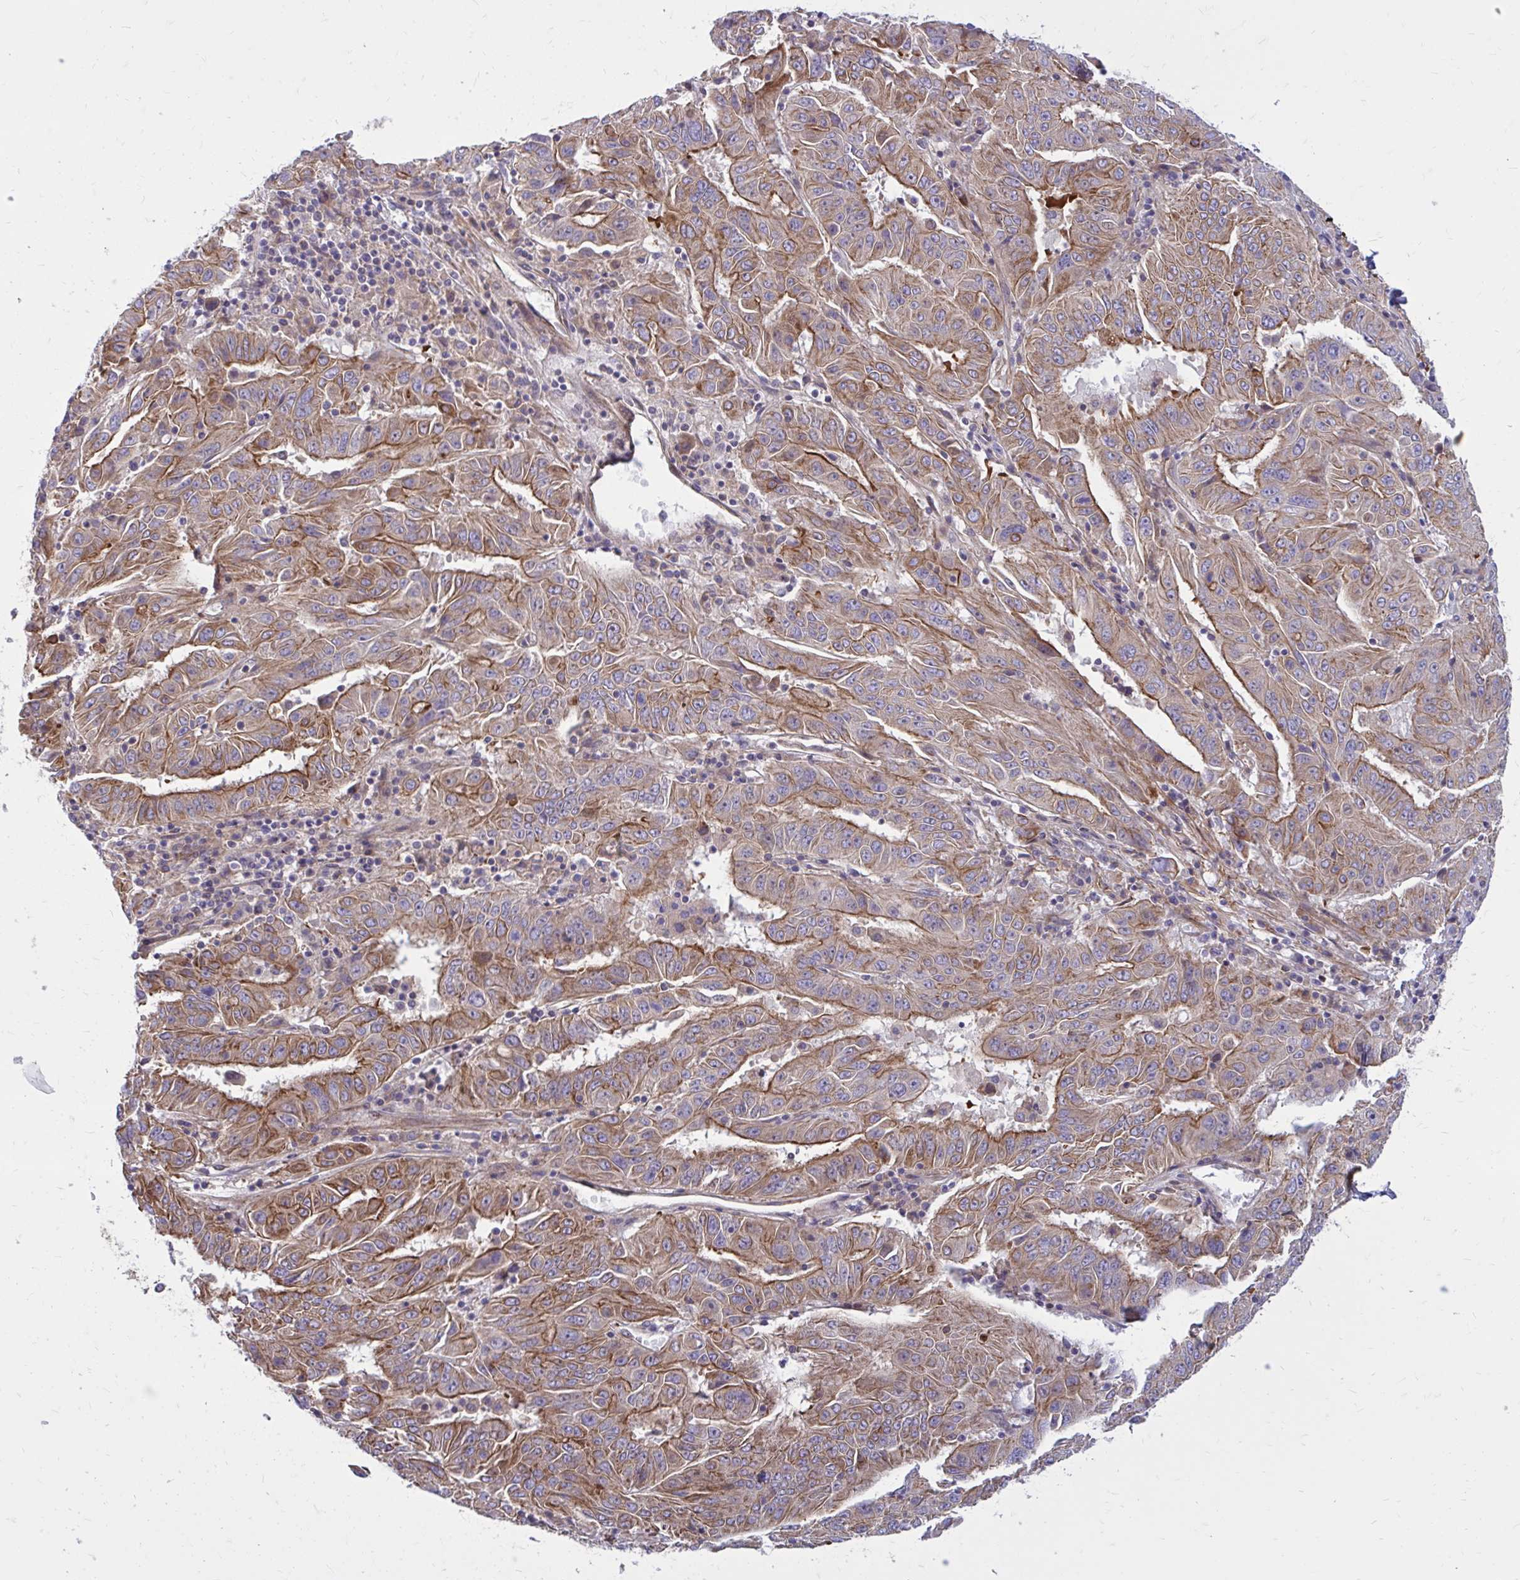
{"staining": {"intensity": "moderate", "quantity": ">75%", "location": "cytoplasmic/membranous"}, "tissue": "pancreatic cancer", "cell_type": "Tumor cells", "image_type": "cancer", "snomed": [{"axis": "morphology", "description": "Adenocarcinoma, NOS"}, {"axis": "topography", "description": "Pancreas"}], "caption": "The micrograph reveals immunohistochemical staining of pancreatic cancer. There is moderate cytoplasmic/membranous staining is identified in about >75% of tumor cells. (brown staining indicates protein expression, while blue staining denotes nuclei).", "gene": "FAP", "patient": {"sex": "male", "age": 63}}